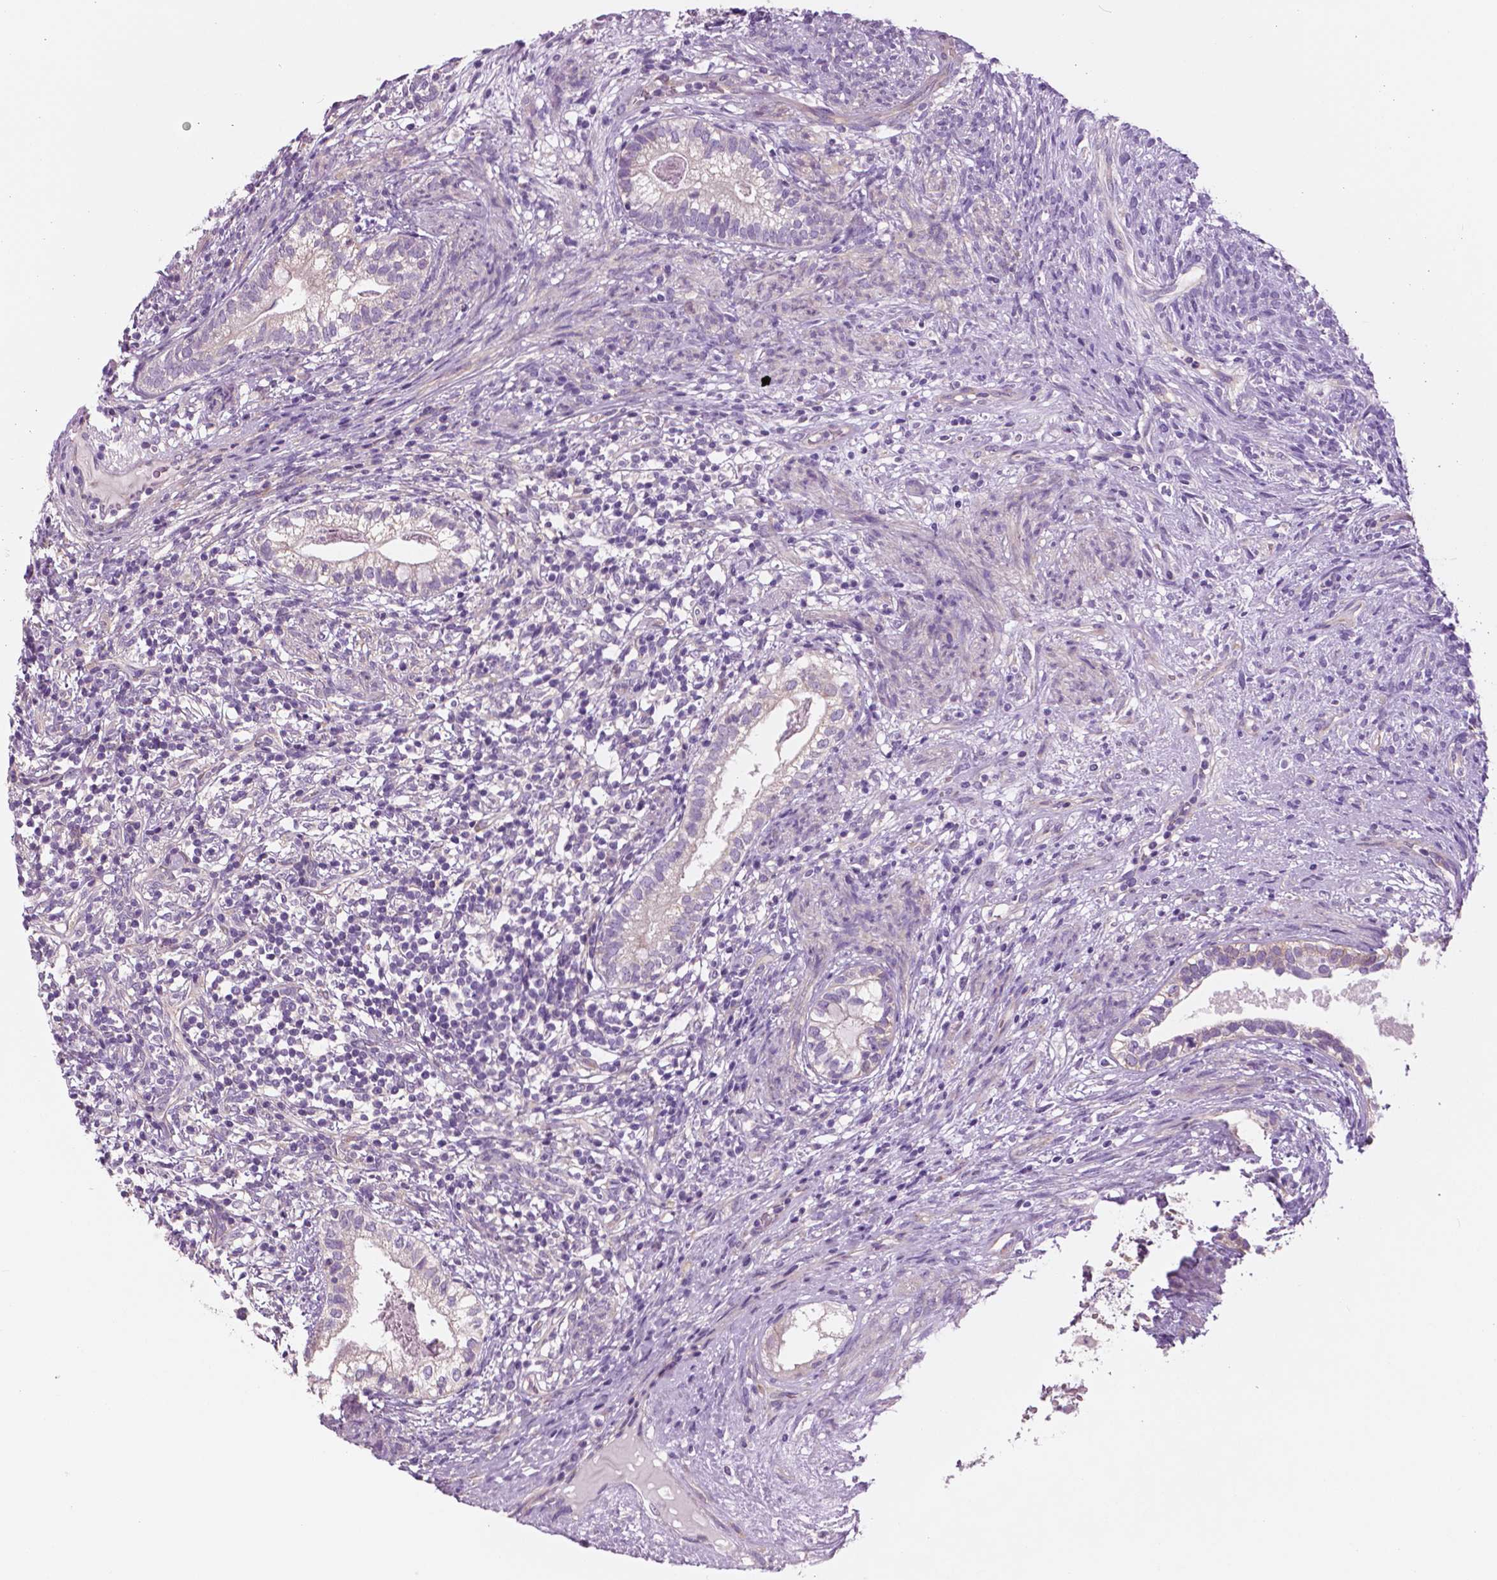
{"staining": {"intensity": "negative", "quantity": "none", "location": "none"}, "tissue": "testis cancer", "cell_type": "Tumor cells", "image_type": "cancer", "snomed": [{"axis": "morphology", "description": "Seminoma, NOS"}, {"axis": "morphology", "description": "Carcinoma, Embryonal, NOS"}, {"axis": "topography", "description": "Testis"}], "caption": "High magnification brightfield microscopy of testis cancer (seminoma) stained with DAB (brown) and counterstained with hematoxylin (blue): tumor cells show no significant expression.", "gene": "SERPINI1", "patient": {"sex": "male", "age": 41}}